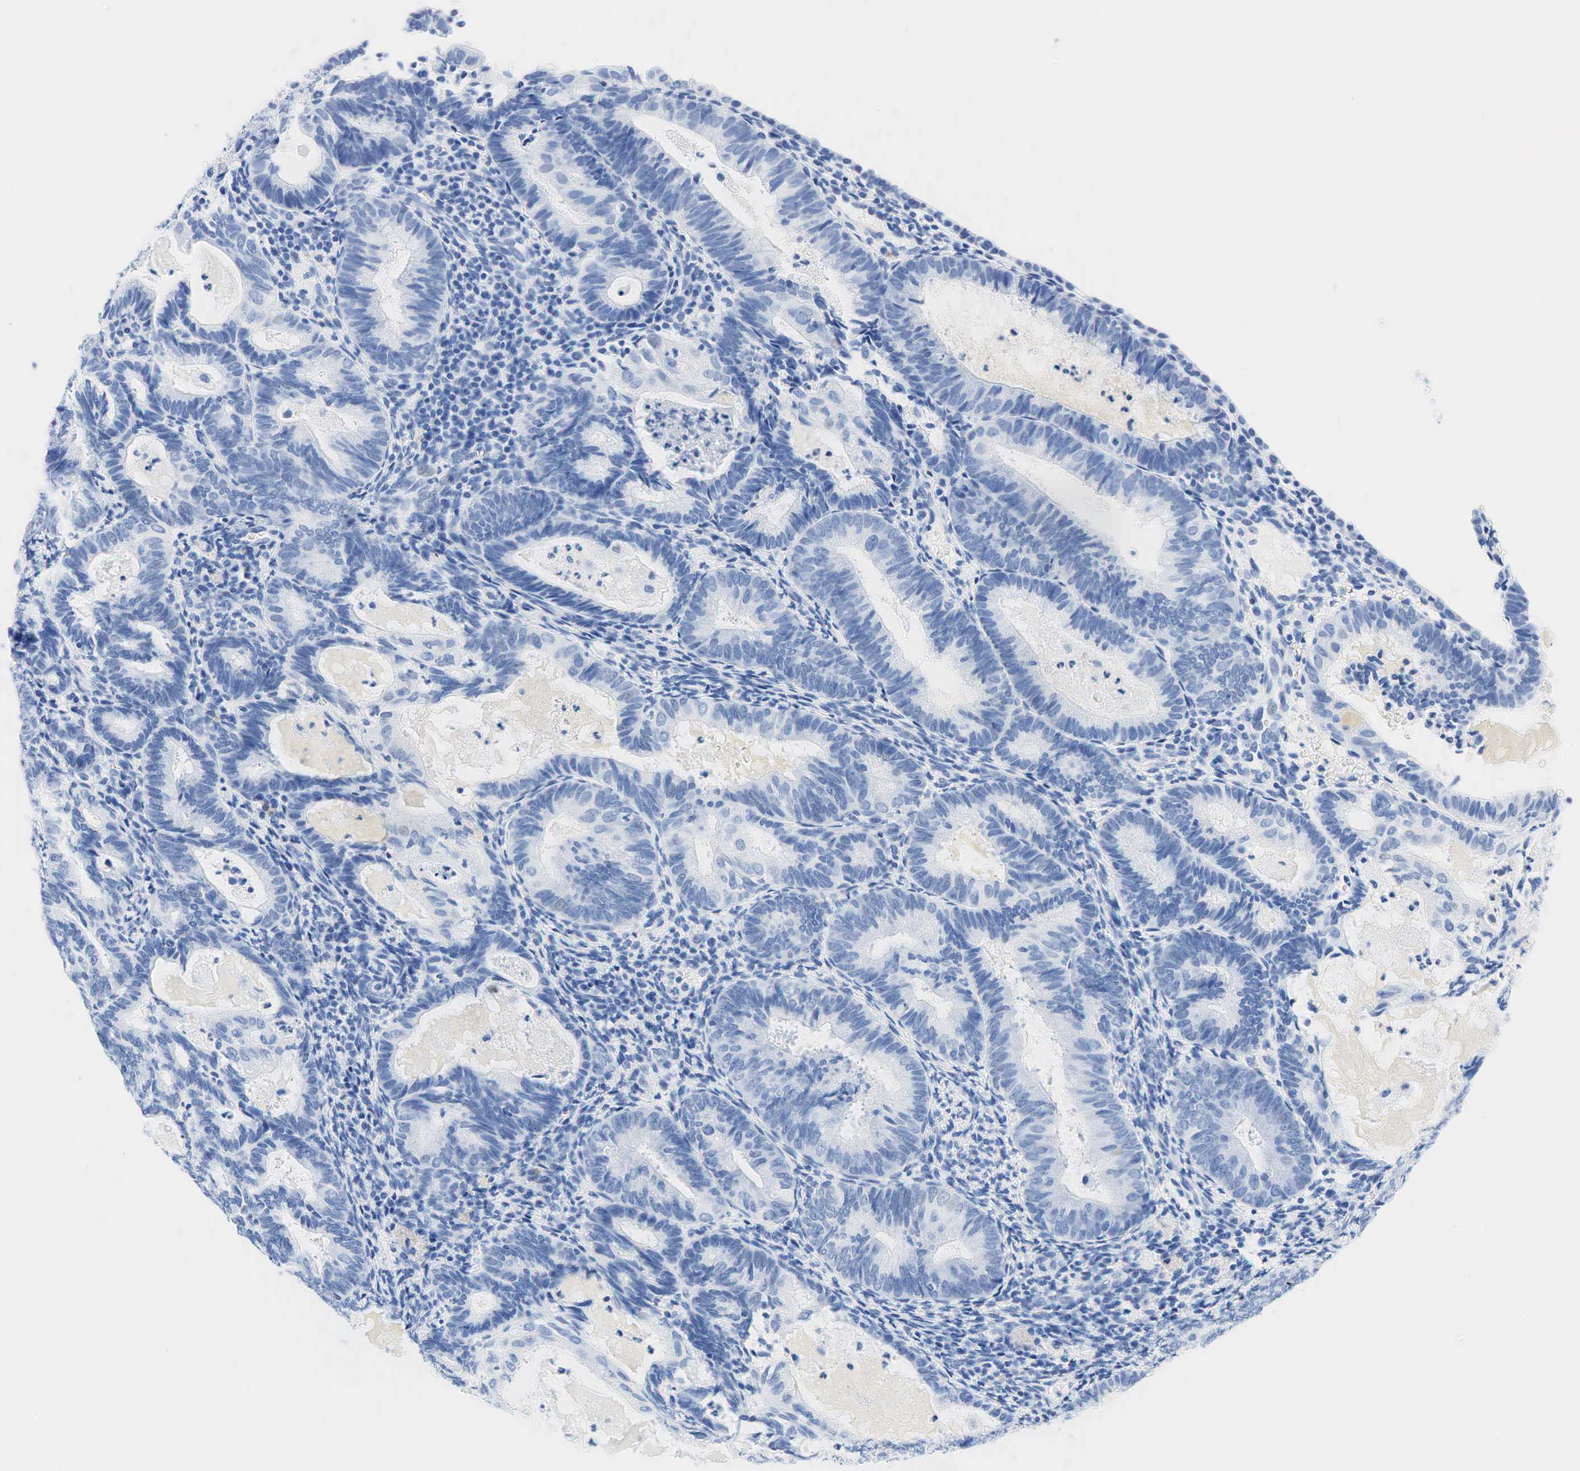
{"staining": {"intensity": "negative", "quantity": "none", "location": "none"}, "tissue": "endometrial cancer", "cell_type": "Tumor cells", "image_type": "cancer", "snomed": [{"axis": "morphology", "description": "Adenocarcinoma, NOS"}, {"axis": "topography", "description": "Endometrium"}], "caption": "Immunohistochemistry of human endometrial adenocarcinoma demonstrates no staining in tumor cells. (Brightfield microscopy of DAB IHC at high magnification).", "gene": "INHA", "patient": {"sex": "female", "age": 63}}